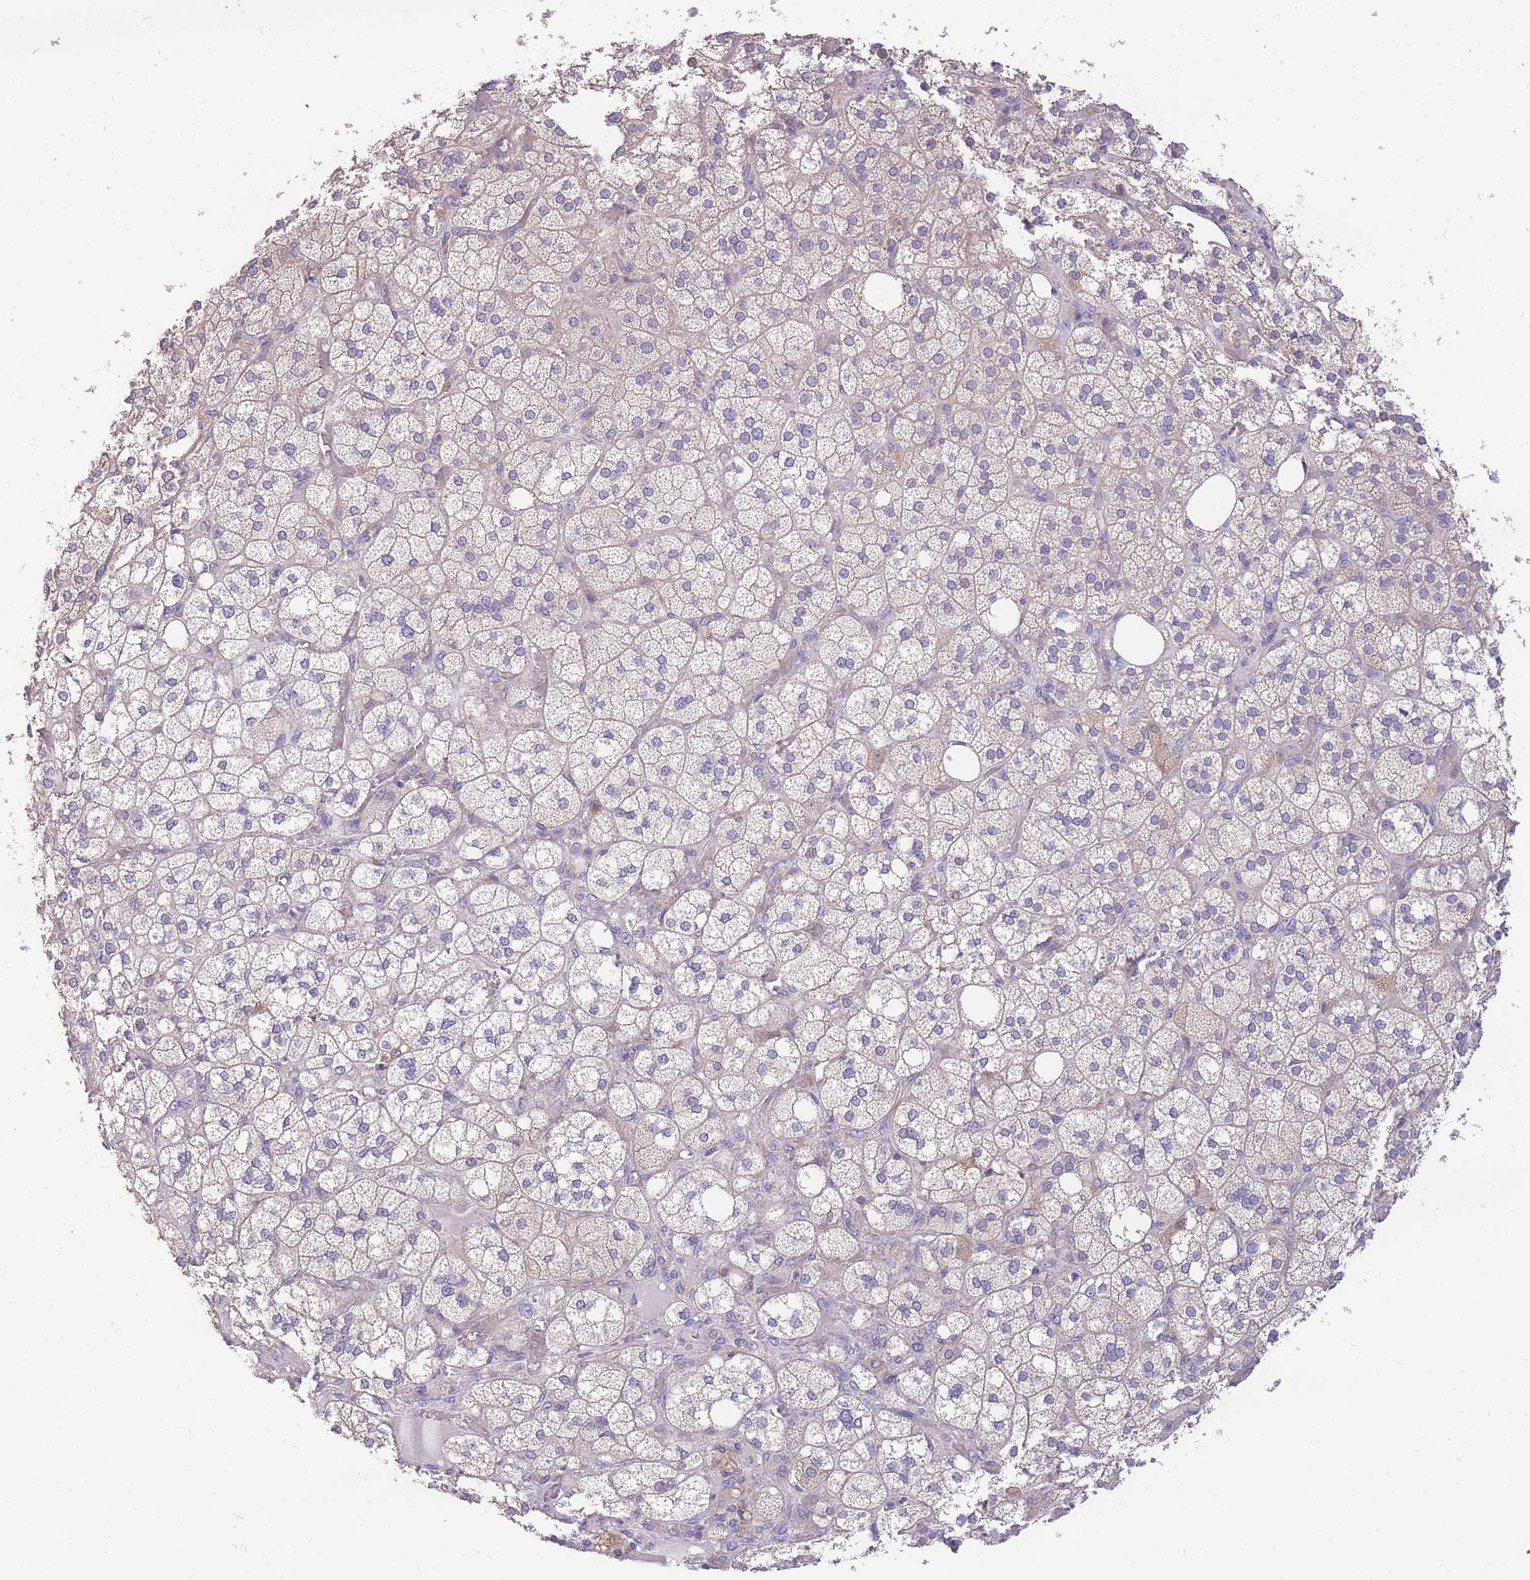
{"staining": {"intensity": "moderate", "quantity": "<25%", "location": "cytoplasmic/membranous"}, "tissue": "adrenal gland", "cell_type": "Glandular cells", "image_type": "normal", "snomed": [{"axis": "morphology", "description": "Normal tissue, NOS"}, {"axis": "topography", "description": "Adrenal gland"}], "caption": "Immunohistochemistry (IHC) staining of unremarkable adrenal gland, which reveals low levels of moderate cytoplasmic/membranous positivity in about <25% of glandular cells indicating moderate cytoplasmic/membranous protein expression. The staining was performed using DAB (brown) for protein detection and nuclei were counterstained in hematoxylin (blue).", "gene": "OR5T1", "patient": {"sex": "male", "age": 61}}